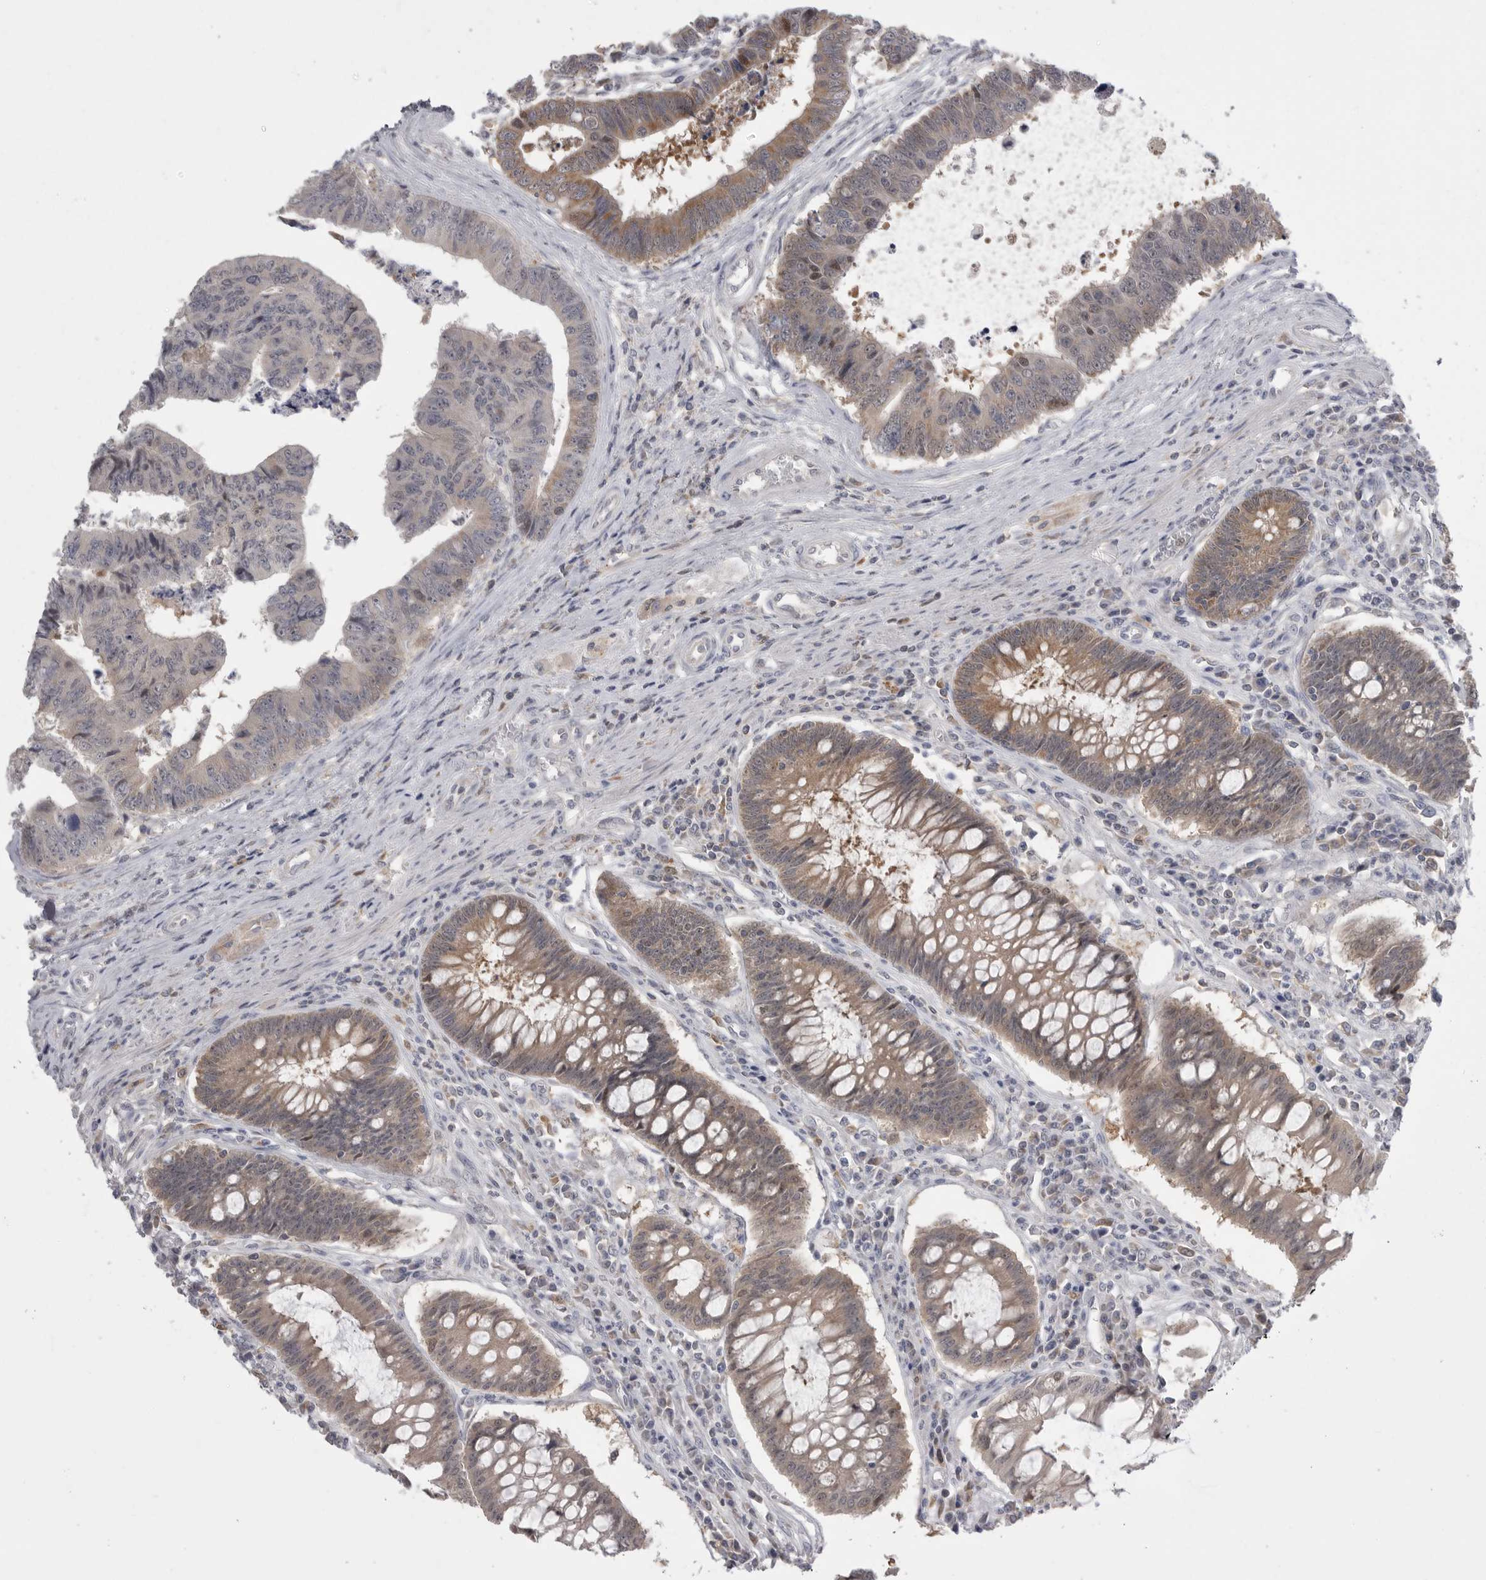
{"staining": {"intensity": "moderate", "quantity": "25%-75%", "location": "cytoplasmic/membranous"}, "tissue": "colorectal cancer", "cell_type": "Tumor cells", "image_type": "cancer", "snomed": [{"axis": "morphology", "description": "Adenocarcinoma, NOS"}, {"axis": "topography", "description": "Rectum"}], "caption": "High-magnification brightfield microscopy of colorectal adenocarcinoma stained with DAB (3,3'-diaminobenzidine) (brown) and counterstained with hematoxylin (blue). tumor cells exhibit moderate cytoplasmic/membranous staining is identified in approximately25%-75% of cells.", "gene": "KYAT3", "patient": {"sex": "male", "age": 84}}